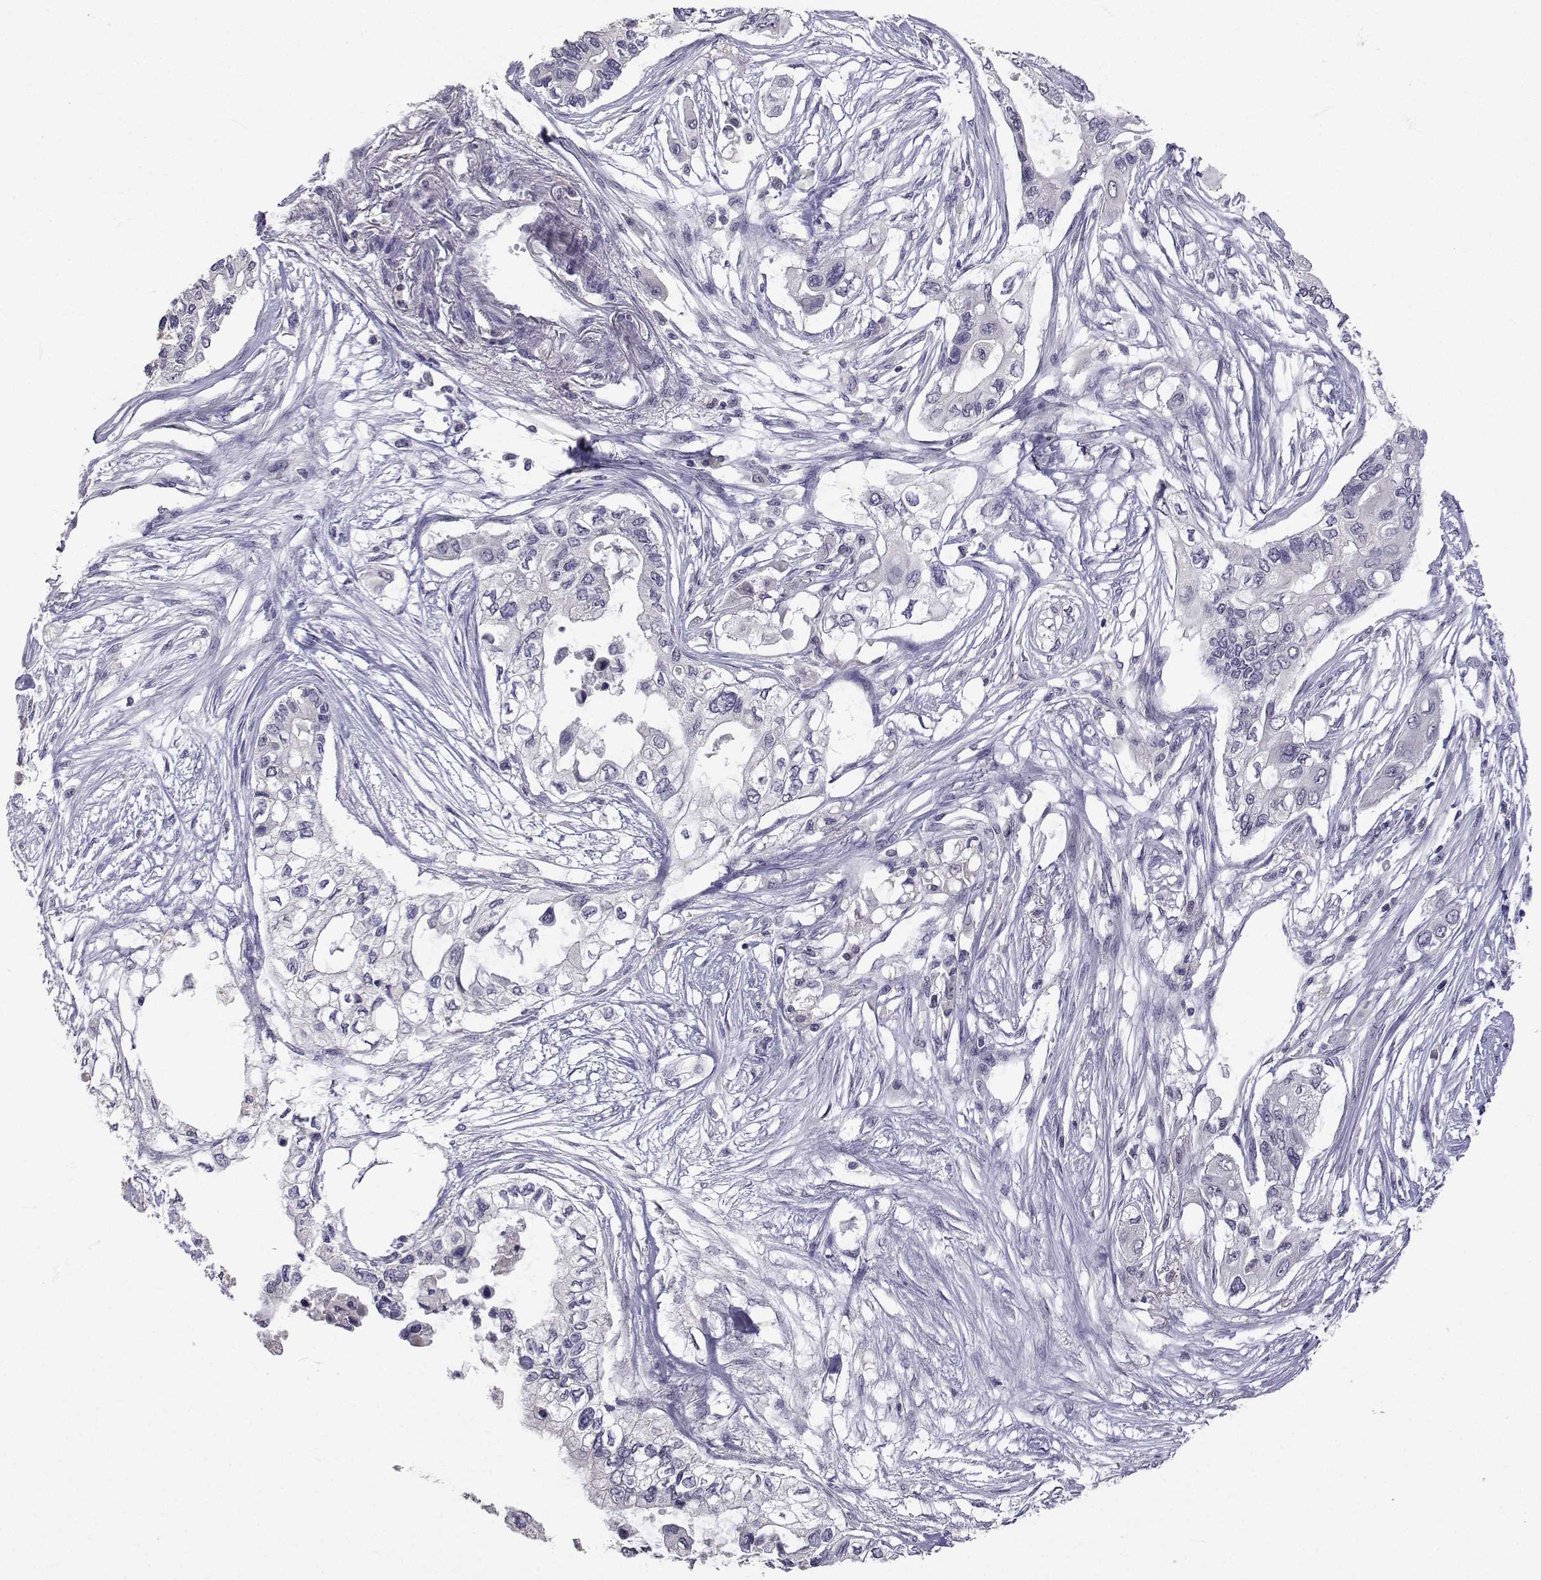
{"staining": {"intensity": "negative", "quantity": "none", "location": "none"}, "tissue": "pancreatic cancer", "cell_type": "Tumor cells", "image_type": "cancer", "snomed": [{"axis": "morphology", "description": "Adenocarcinoma, NOS"}, {"axis": "topography", "description": "Pancreas"}], "caption": "Immunohistochemical staining of human pancreatic cancer displays no significant positivity in tumor cells.", "gene": "SLC6A3", "patient": {"sex": "female", "age": 63}}